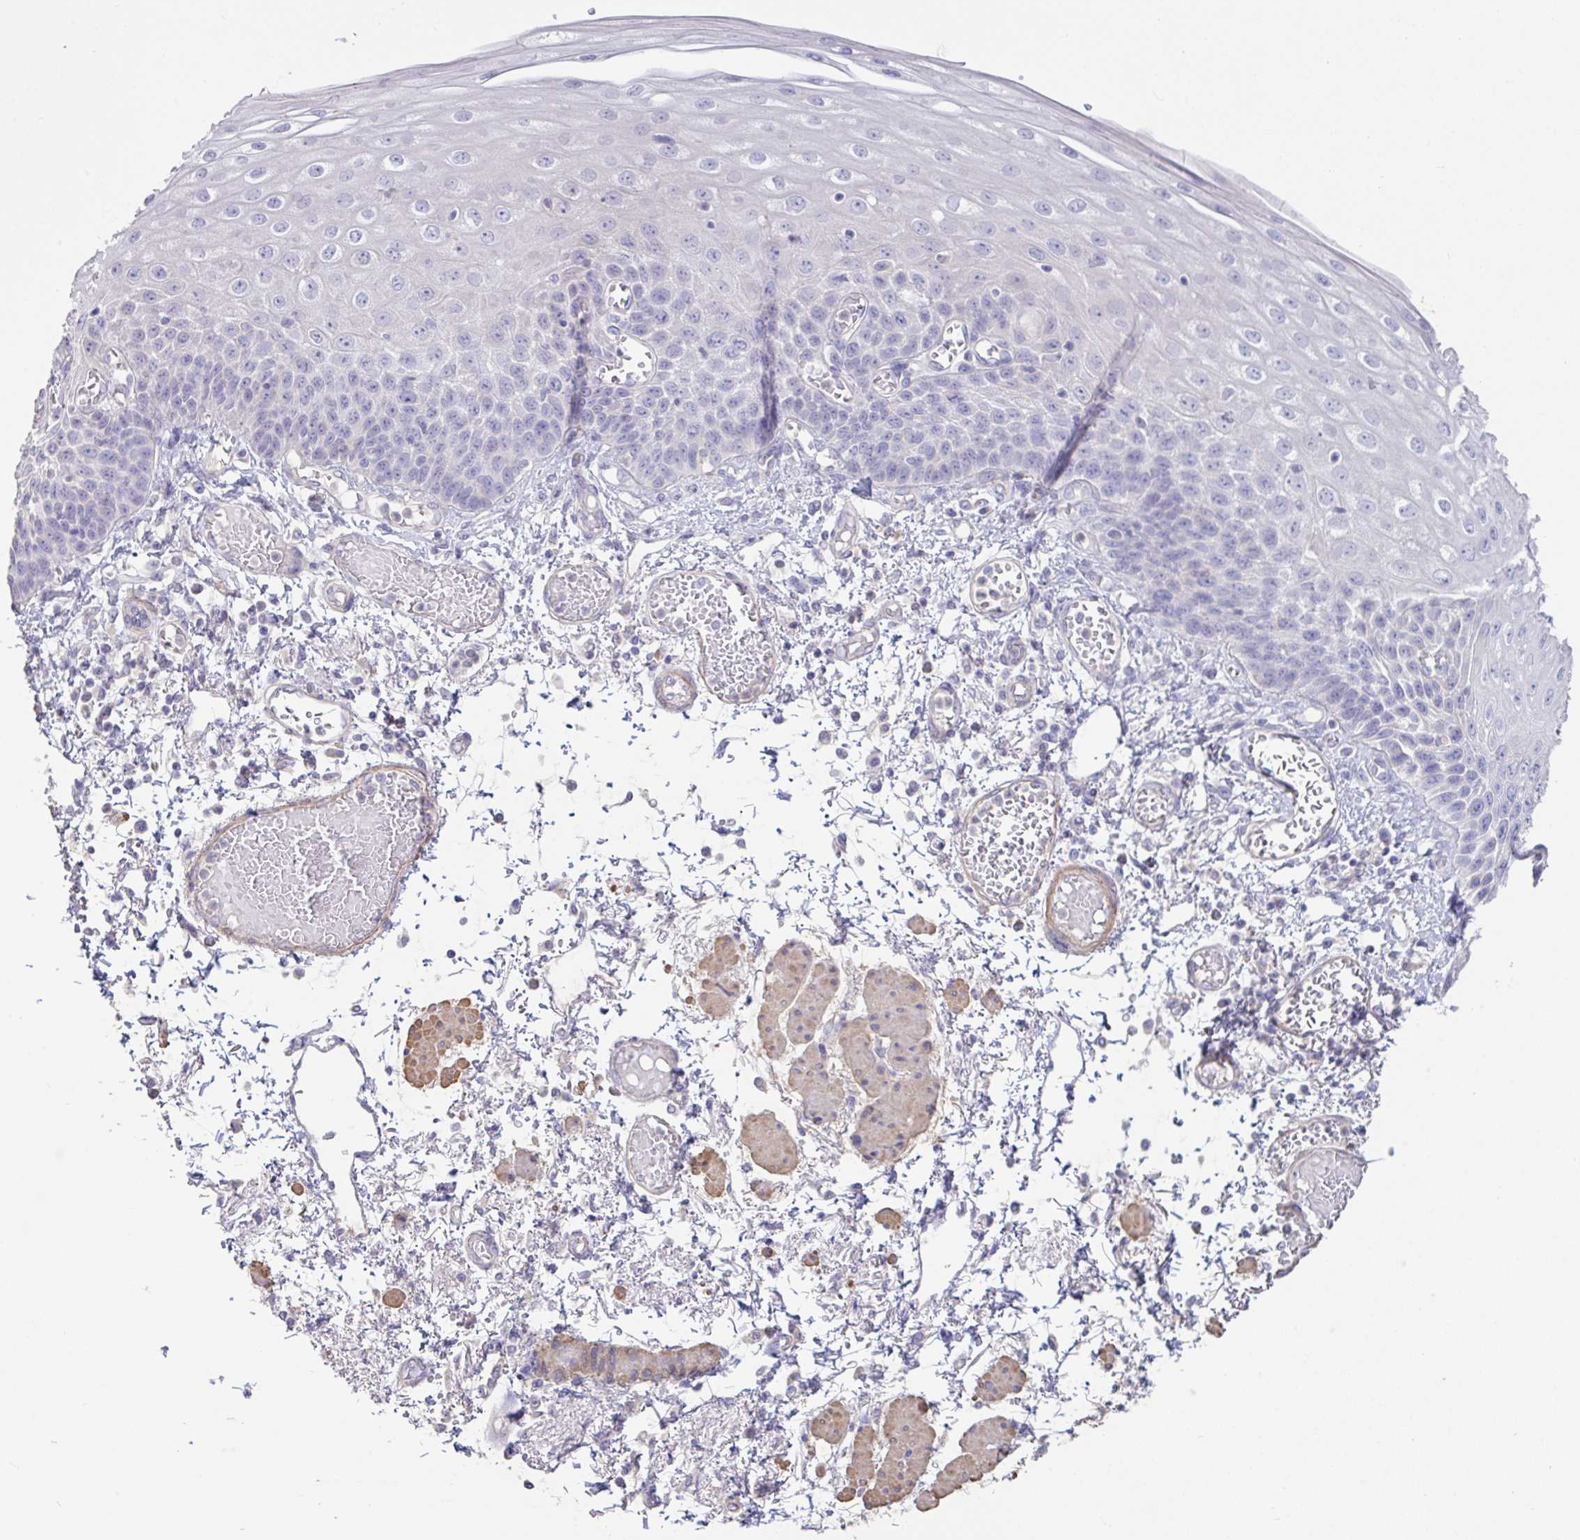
{"staining": {"intensity": "negative", "quantity": "none", "location": "none"}, "tissue": "esophagus", "cell_type": "Squamous epithelial cells", "image_type": "normal", "snomed": [{"axis": "morphology", "description": "Normal tissue, NOS"}, {"axis": "morphology", "description": "Adenocarcinoma, NOS"}, {"axis": "topography", "description": "Esophagus"}], "caption": "Immunohistochemistry (IHC) image of normal esophagus: esophagus stained with DAB reveals no significant protein staining in squamous epithelial cells. (DAB (3,3'-diaminobenzidine) immunohistochemistry visualized using brightfield microscopy, high magnification).", "gene": "PYGM", "patient": {"sex": "male", "age": 81}}